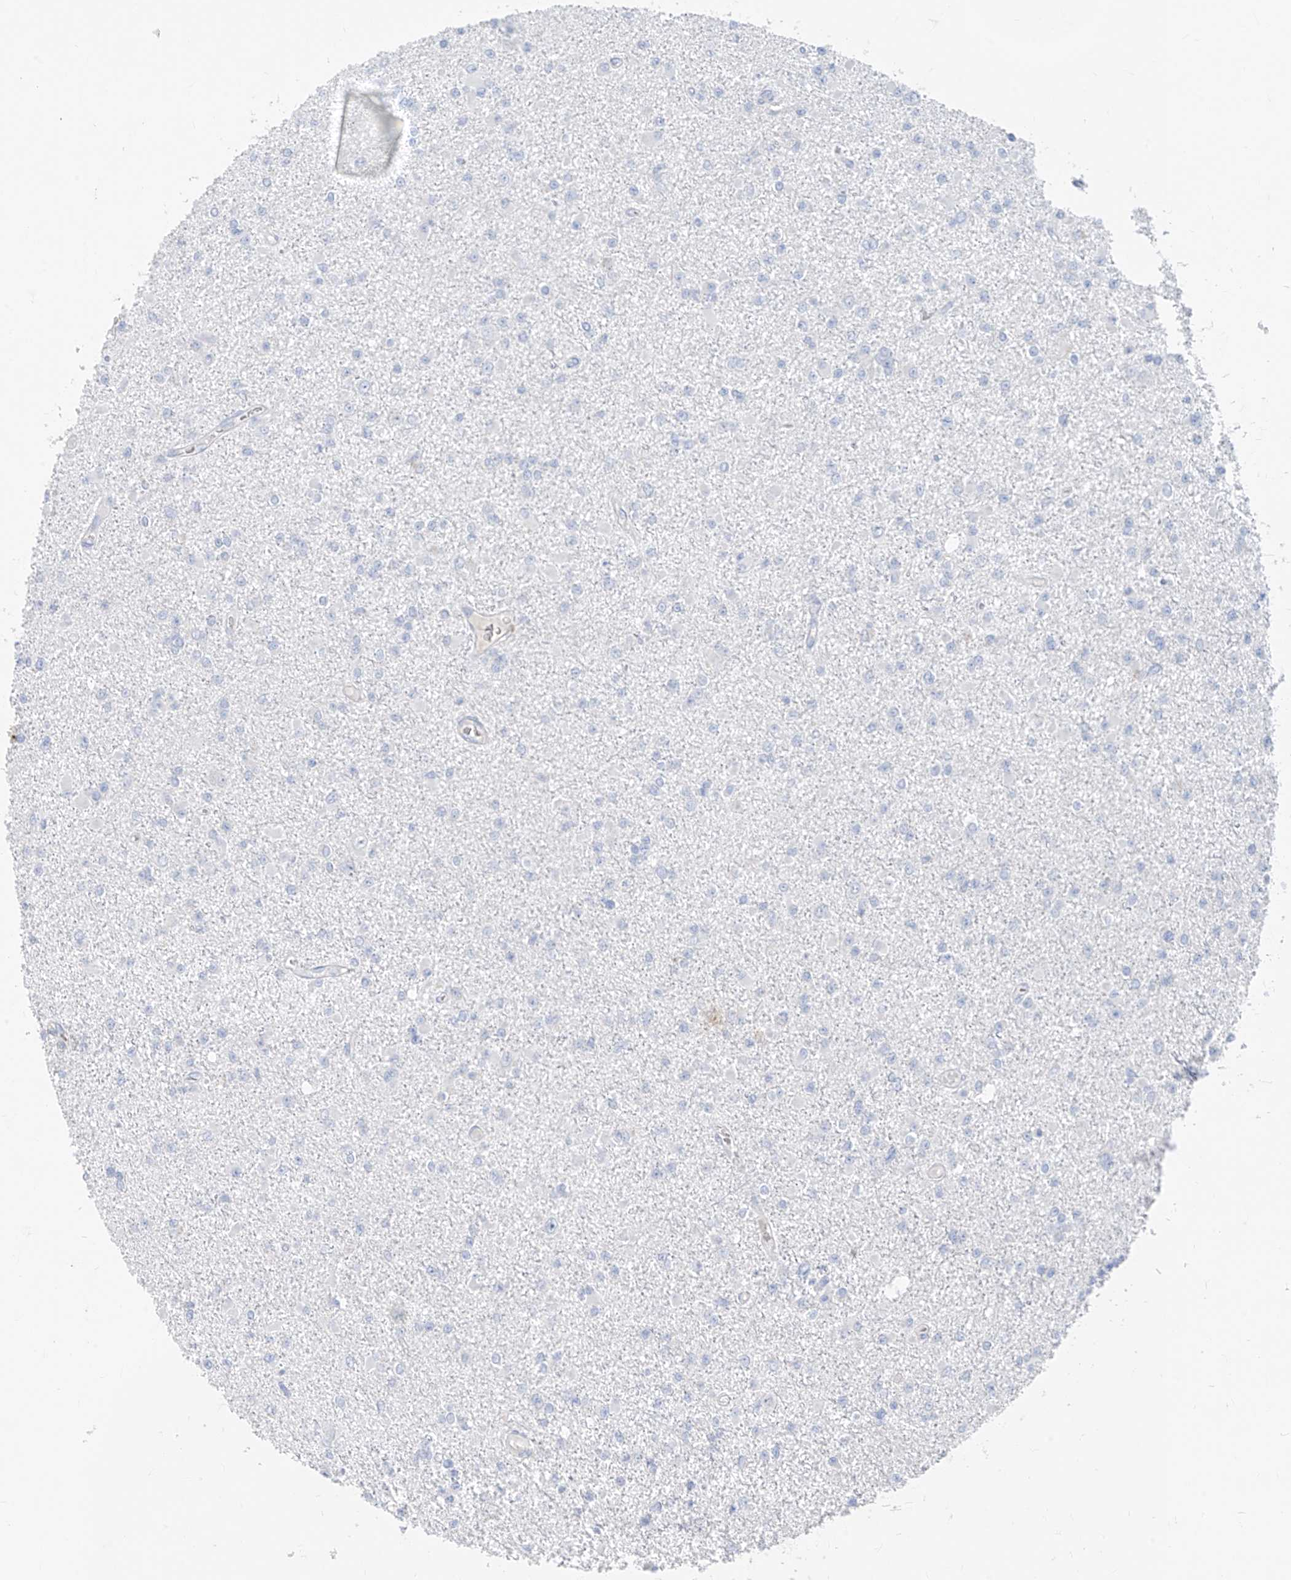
{"staining": {"intensity": "negative", "quantity": "none", "location": "none"}, "tissue": "glioma", "cell_type": "Tumor cells", "image_type": "cancer", "snomed": [{"axis": "morphology", "description": "Glioma, malignant, Low grade"}, {"axis": "topography", "description": "Brain"}], "caption": "Human glioma stained for a protein using immunohistochemistry (IHC) shows no staining in tumor cells.", "gene": "TBX21", "patient": {"sex": "female", "age": 22}}